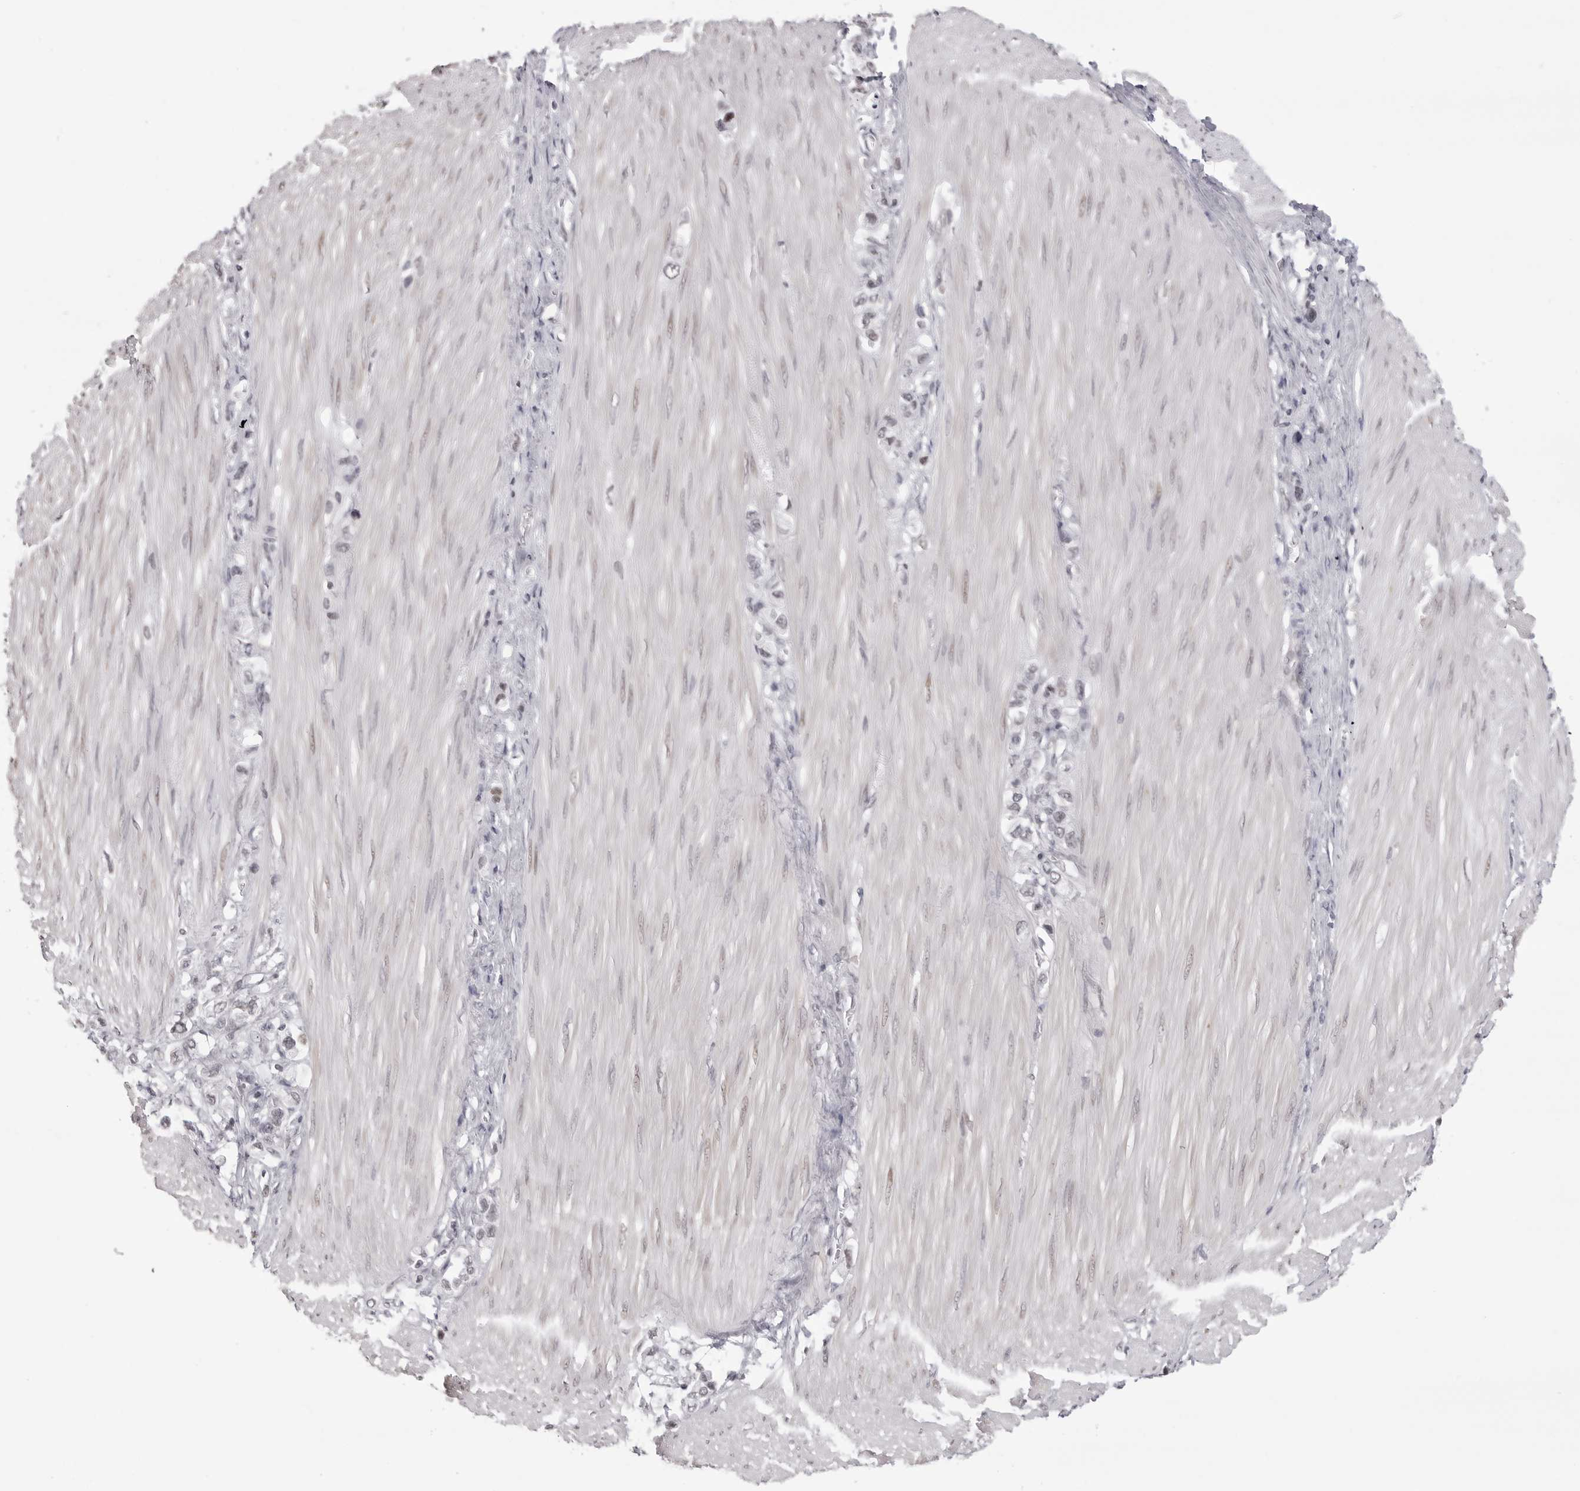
{"staining": {"intensity": "negative", "quantity": "none", "location": "none"}, "tissue": "stomach cancer", "cell_type": "Tumor cells", "image_type": "cancer", "snomed": [{"axis": "morphology", "description": "Adenocarcinoma, NOS"}, {"axis": "topography", "description": "Stomach"}], "caption": "Human adenocarcinoma (stomach) stained for a protein using immunohistochemistry (IHC) demonstrates no staining in tumor cells.", "gene": "PHF3", "patient": {"sex": "female", "age": 65}}